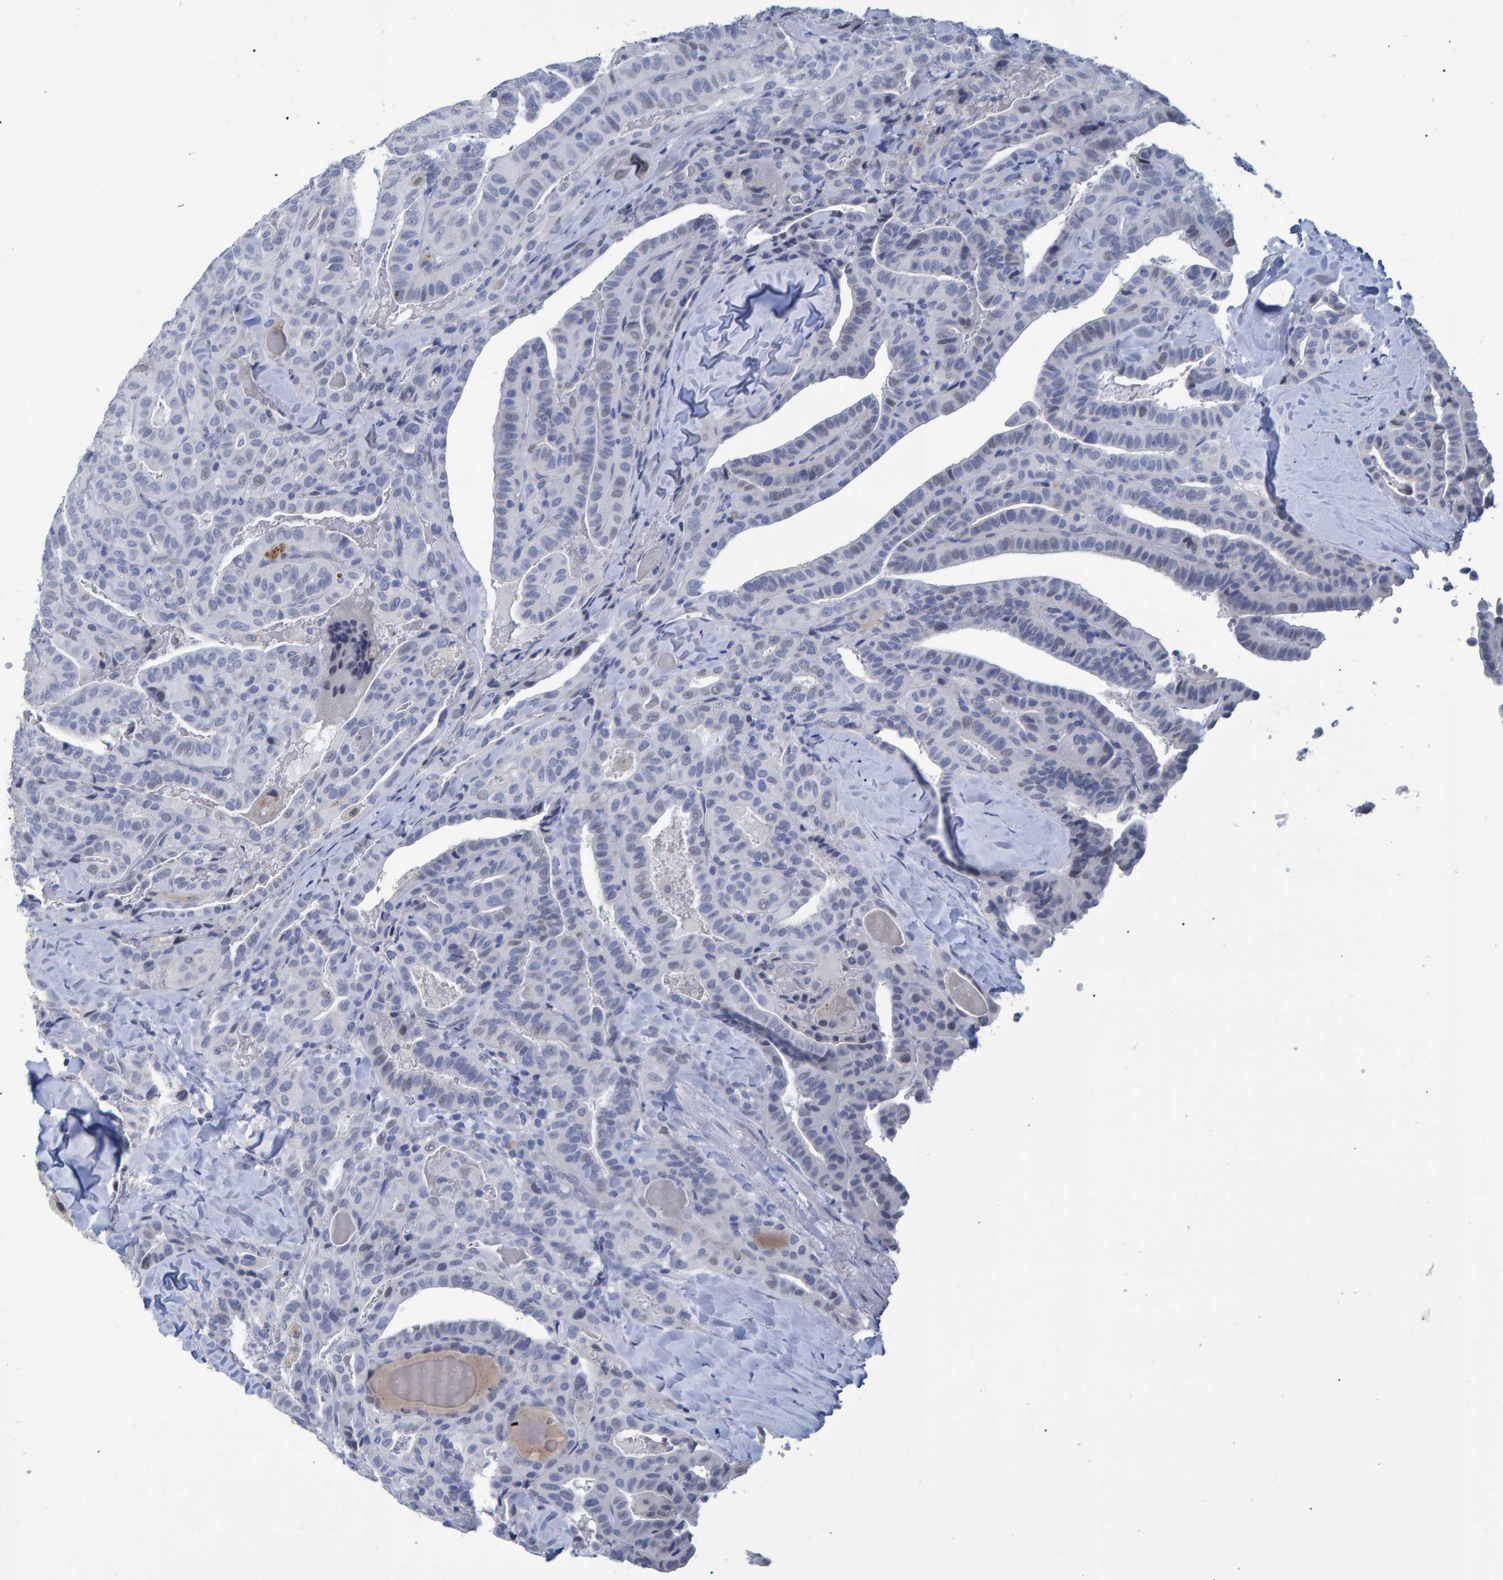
{"staining": {"intensity": "negative", "quantity": "none", "location": "none"}, "tissue": "thyroid cancer", "cell_type": "Tumor cells", "image_type": "cancer", "snomed": [{"axis": "morphology", "description": "Papillary adenocarcinoma, NOS"}, {"axis": "topography", "description": "Thyroid gland"}], "caption": "Protein analysis of thyroid cancer (papillary adenocarcinoma) reveals no significant expression in tumor cells. (Stains: DAB (3,3'-diaminobenzidine) immunohistochemistry (IHC) with hematoxylin counter stain, Microscopy: brightfield microscopy at high magnification).", "gene": "PROCA1", "patient": {"sex": "male", "age": 77}}